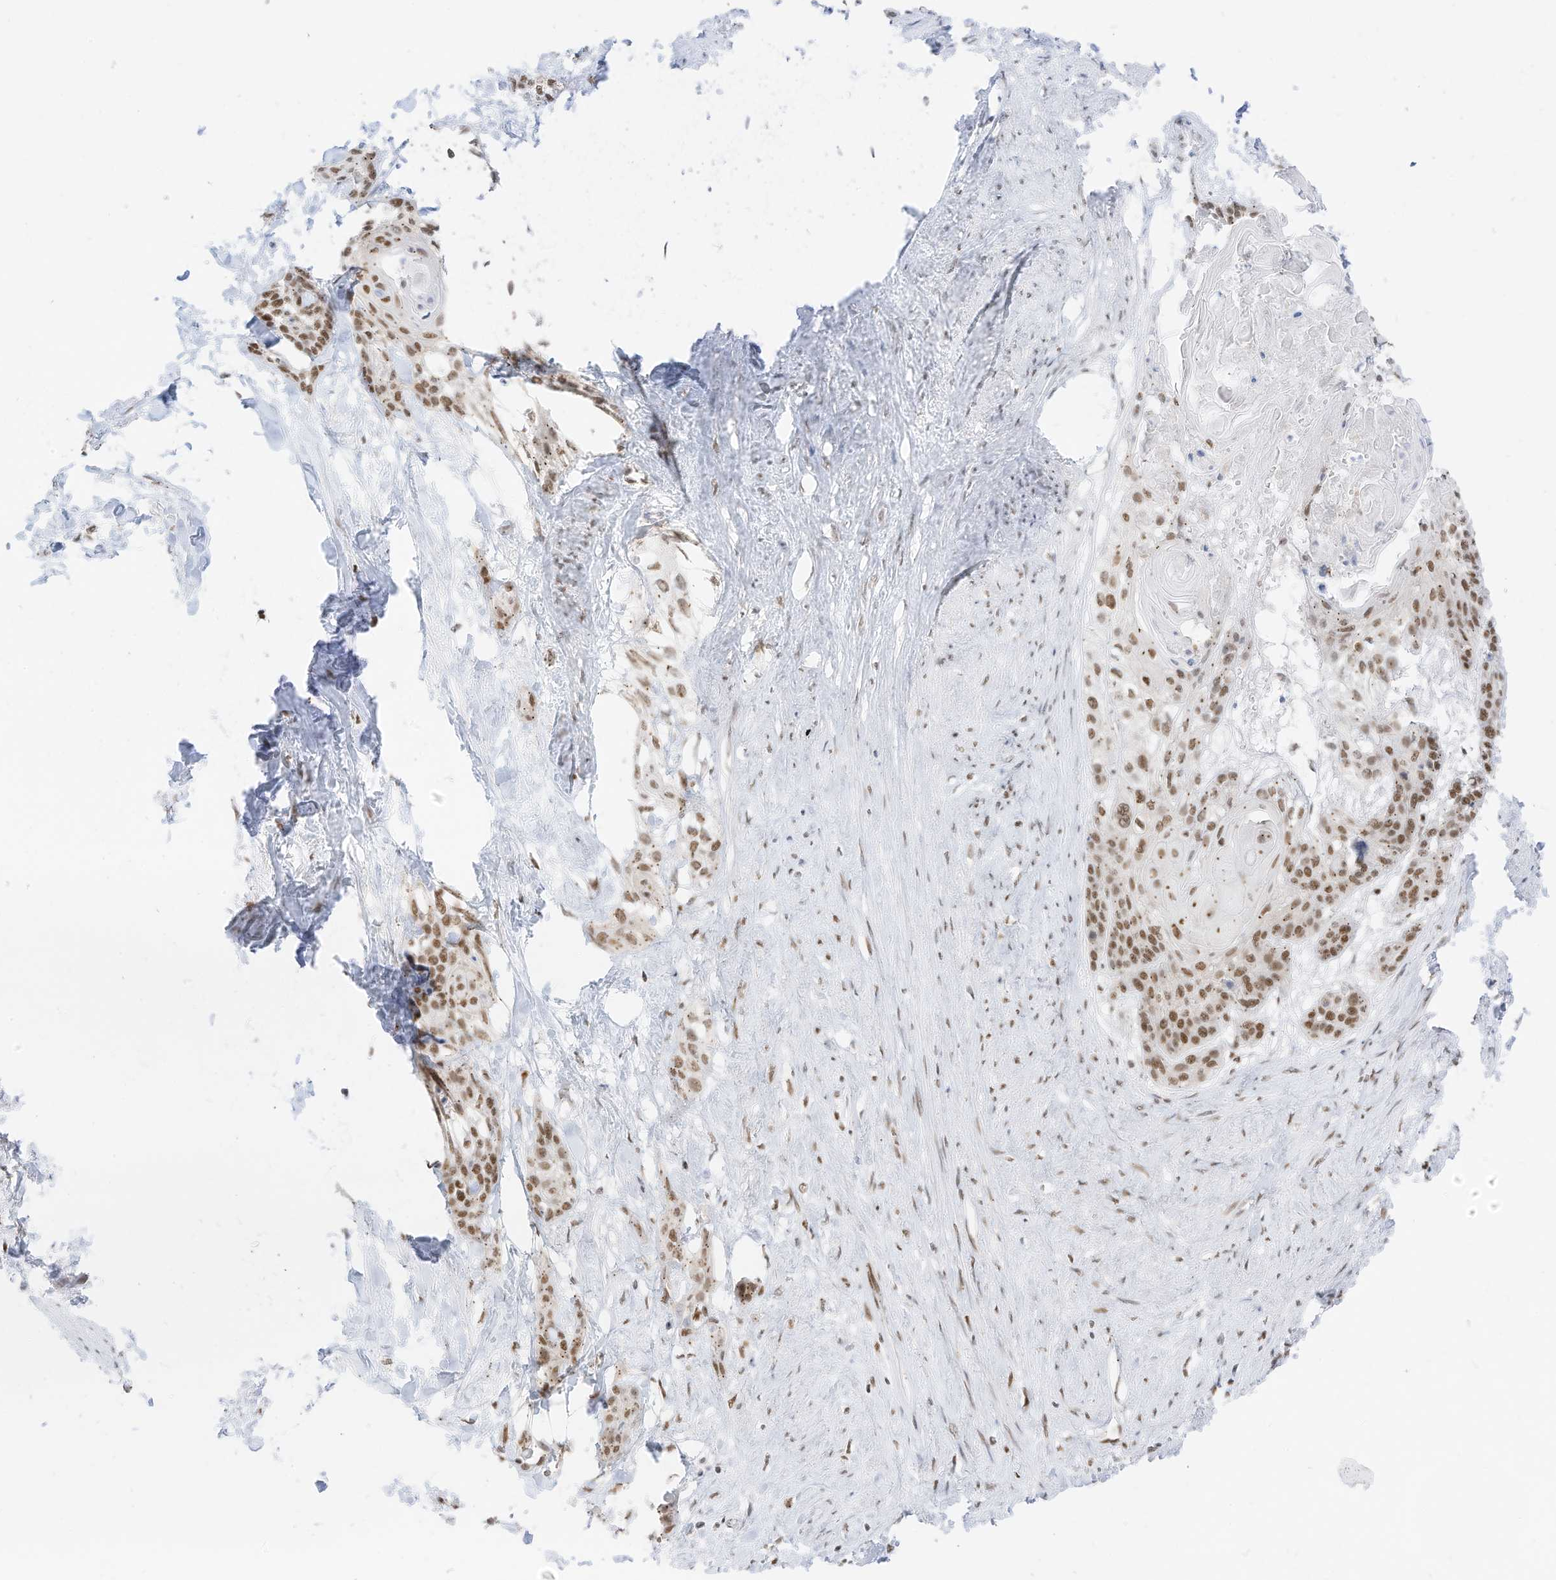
{"staining": {"intensity": "moderate", "quantity": ">75%", "location": "nuclear"}, "tissue": "cervical cancer", "cell_type": "Tumor cells", "image_type": "cancer", "snomed": [{"axis": "morphology", "description": "Squamous cell carcinoma, NOS"}, {"axis": "topography", "description": "Cervix"}], "caption": "A micrograph of human squamous cell carcinoma (cervical) stained for a protein reveals moderate nuclear brown staining in tumor cells.", "gene": "SMARCA2", "patient": {"sex": "female", "age": 57}}